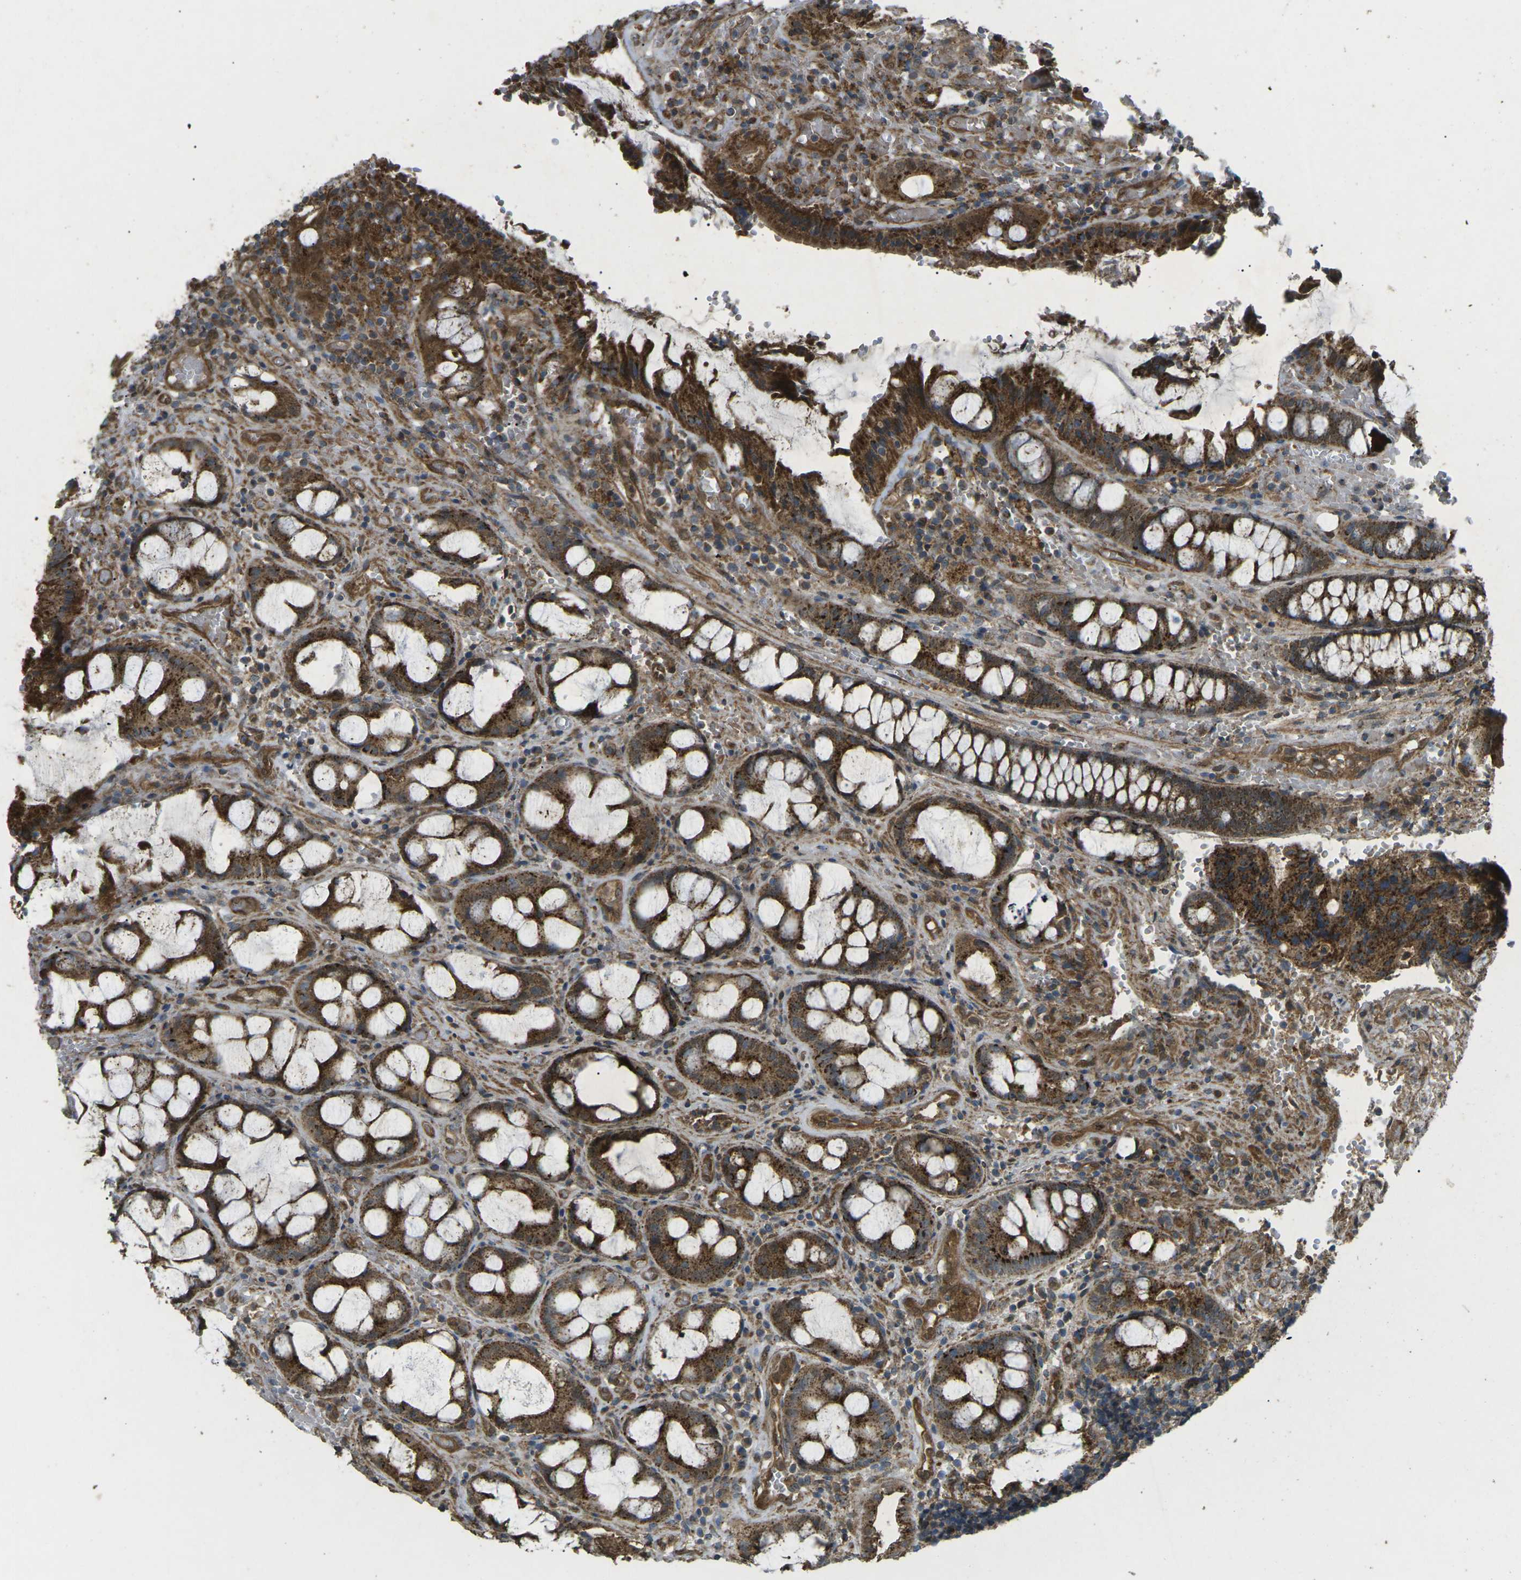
{"staining": {"intensity": "strong", "quantity": ">75%", "location": "cytoplasmic/membranous"}, "tissue": "colorectal cancer", "cell_type": "Tumor cells", "image_type": "cancer", "snomed": [{"axis": "morphology", "description": "Adenocarcinoma, NOS"}, {"axis": "topography", "description": "Colon"}], "caption": "The photomicrograph exhibits a brown stain indicating the presence of a protein in the cytoplasmic/membranous of tumor cells in adenocarcinoma (colorectal). (brown staining indicates protein expression, while blue staining denotes nuclei).", "gene": "CHMP3", "patient": {"sex": "female", "age": 57}}